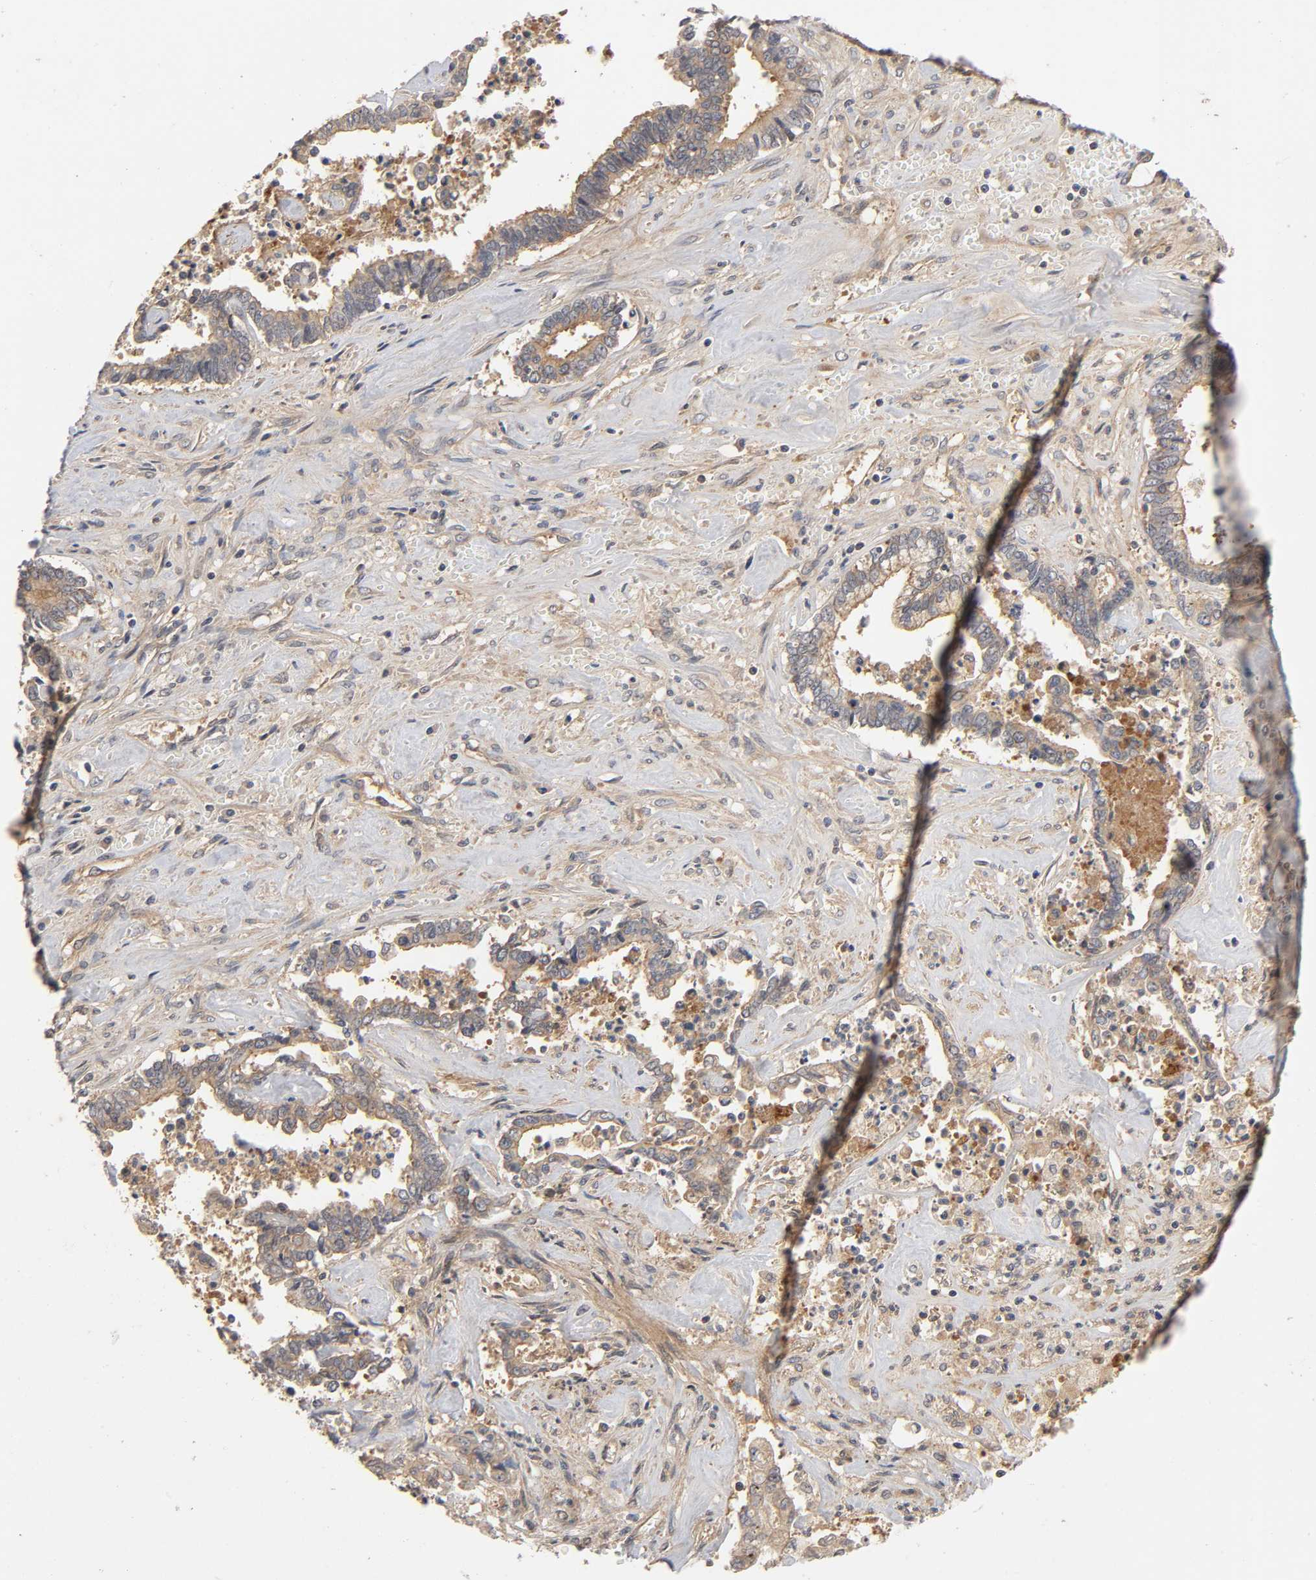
{"staining": {"intensity": "moderate", "quantity": ">75%", "location": "cytoplasmic/membranous"}, "tissue": "liver cancer", "cell_type": "Tumor cells", "image_type": "cancer", "snomed": [{"axis": "morphology", "description": "Cholangiocarcinoma"}, {"axis": "topography", "description": "Liver"}], "caption": "Protein expression by immunohistochemistry (IHC) exhibits moderate cytoplasmic/membranous expression in about >75% of tumor cells in liver cancer (cholangiocarcinoma).", "gene": "CPB2", "patient": {"sex": "male", "age": 57}}